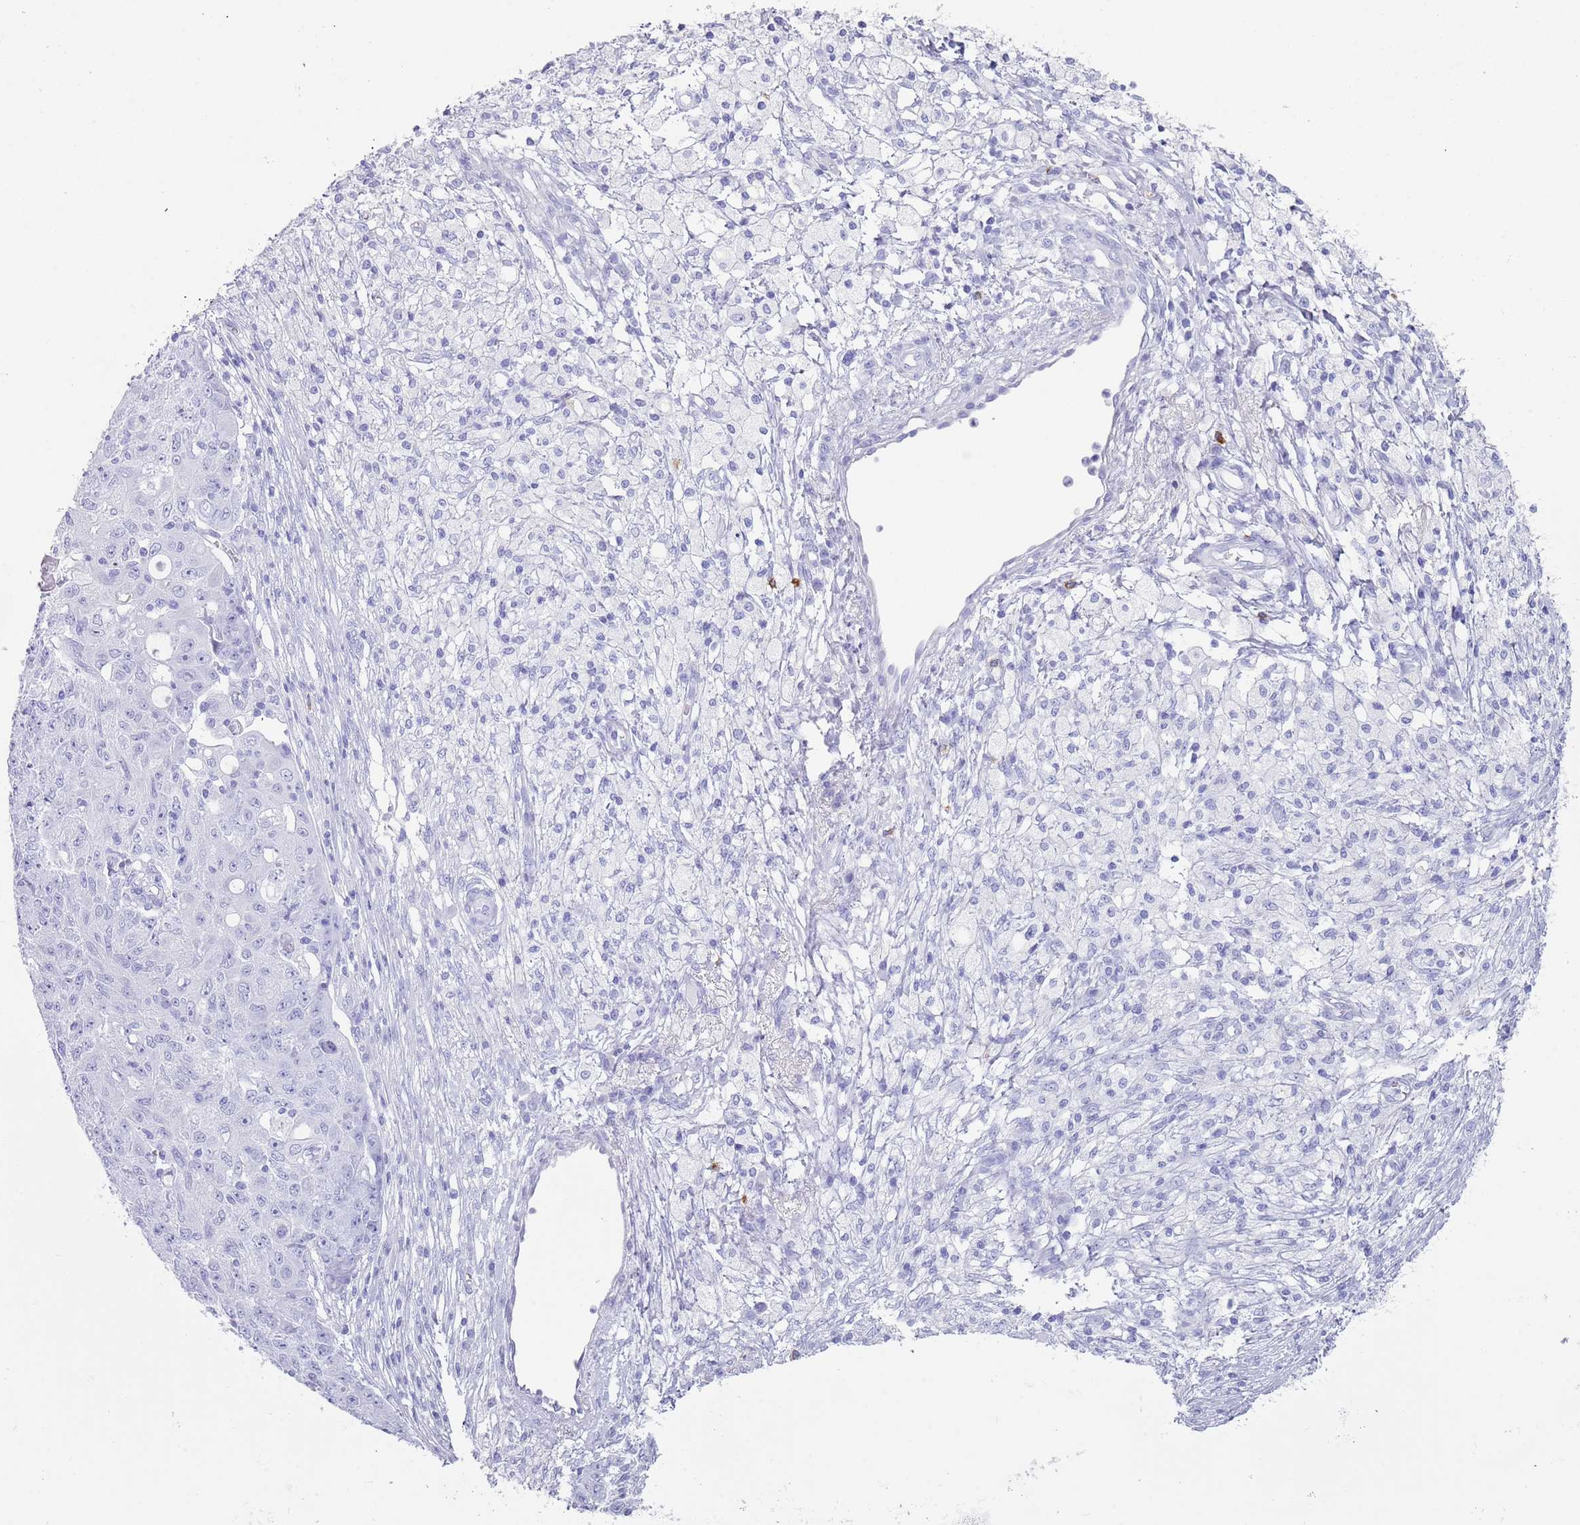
{"staining": {"intensity": "negative", "quantity": "none", "location": "none"}, "tissue": "ovarian cancer", "cell_type": "Tumor cells", "image_type": "cancer", "snomed": [{"axis": "morphology", "description": "Carcinoma, endometroid"}, {"axis": "topography", "description": "Ovary"}], "caption": "High power microscopy image of an immunohistochemistry (IHC) histopathology image of ovarian cancer (endometroid carcinoma), revealing no significant staining in tumor cells. (DAB (3,3'-diaminobenzidine) IHC with hematoxylin counter stain).", "gene": "MYADML2", "patient": {"sex": "female", "age": 42}}